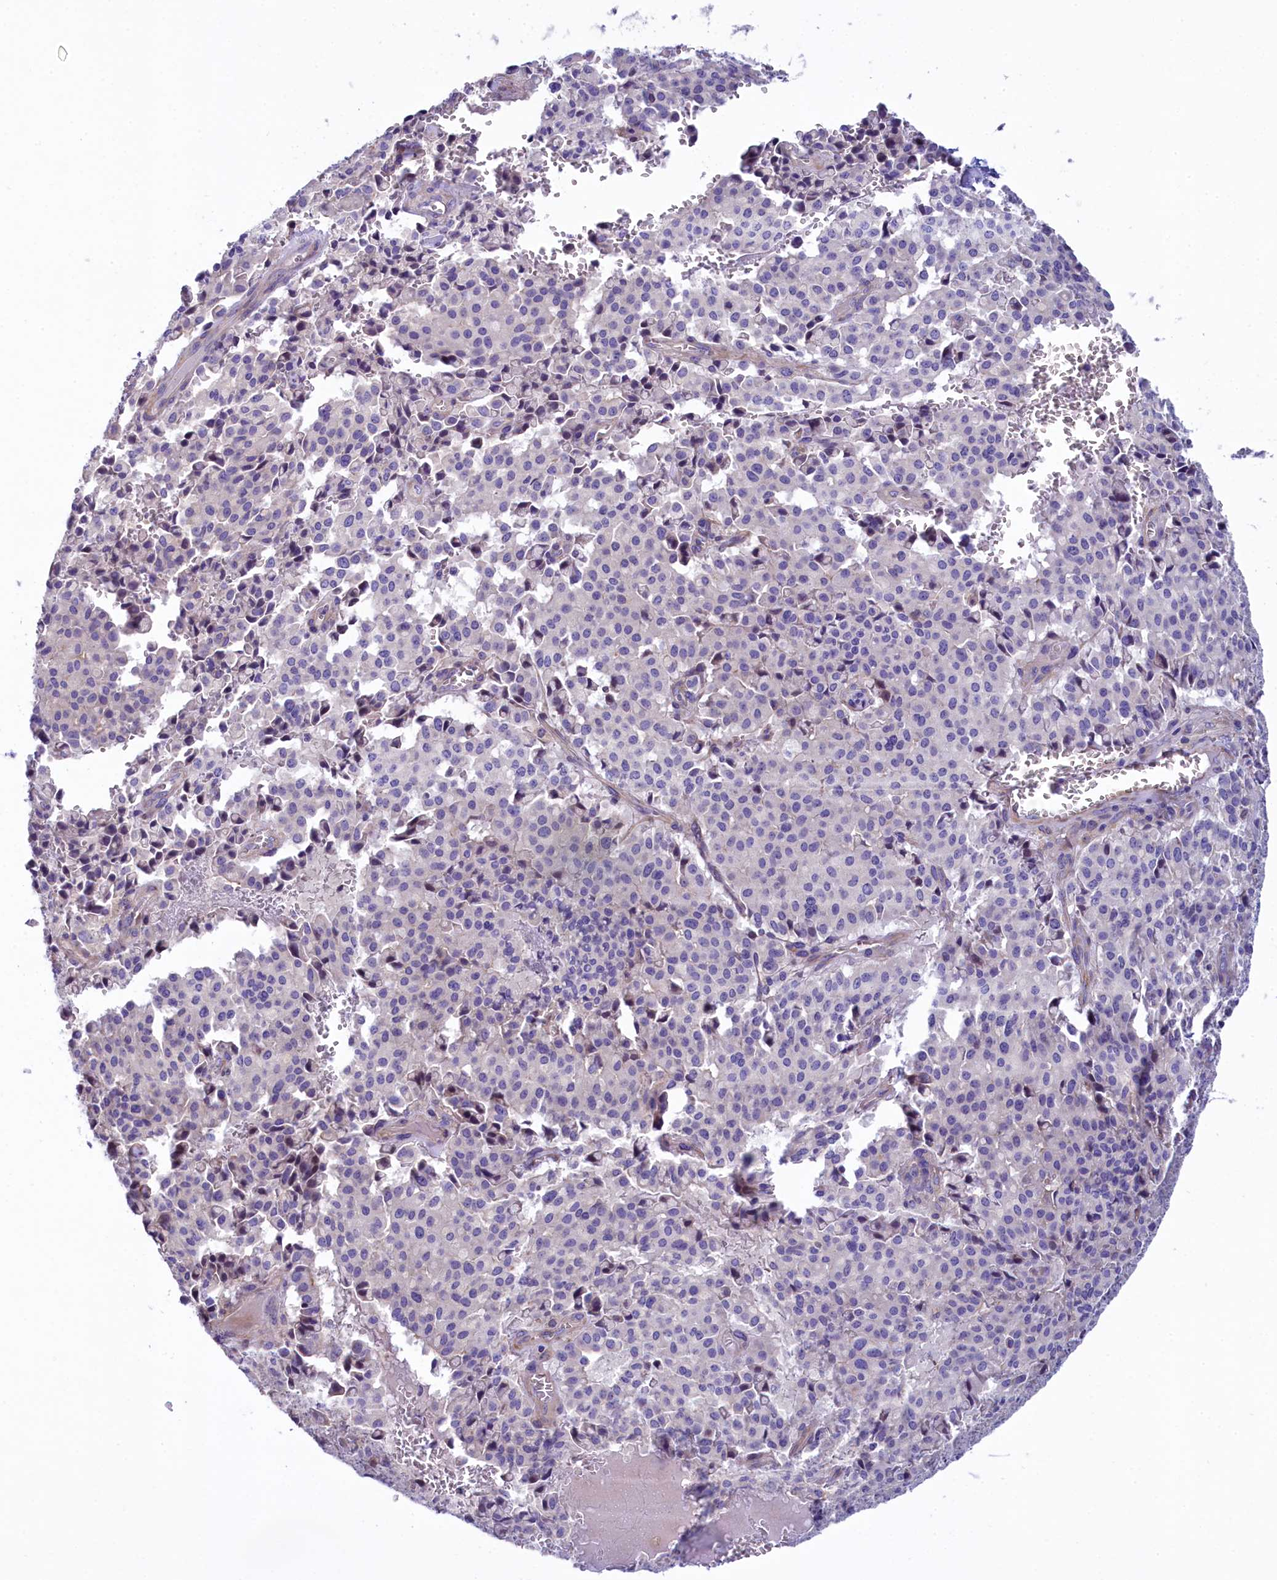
{"staining": {"intensity": "negative", "quantity": "none", "location": "none"}, "tissue": "pancreatic cancer", "cell_type": "Tumor cells", "image_type": "cancer", "snomed": [{"axis": "morphology", "description": "Adenocarcinoma, NOS"}, {"axis": "topography", "description": "Pancreas"}], "caption": "Pancreatic cancer (adenocarcinoma) stained for a protein using immunohistochemistry (IHC) reveals no expression tumor cells.", "gene": "KRBOX5", "patient": {"sex": "male", "age": 65}}